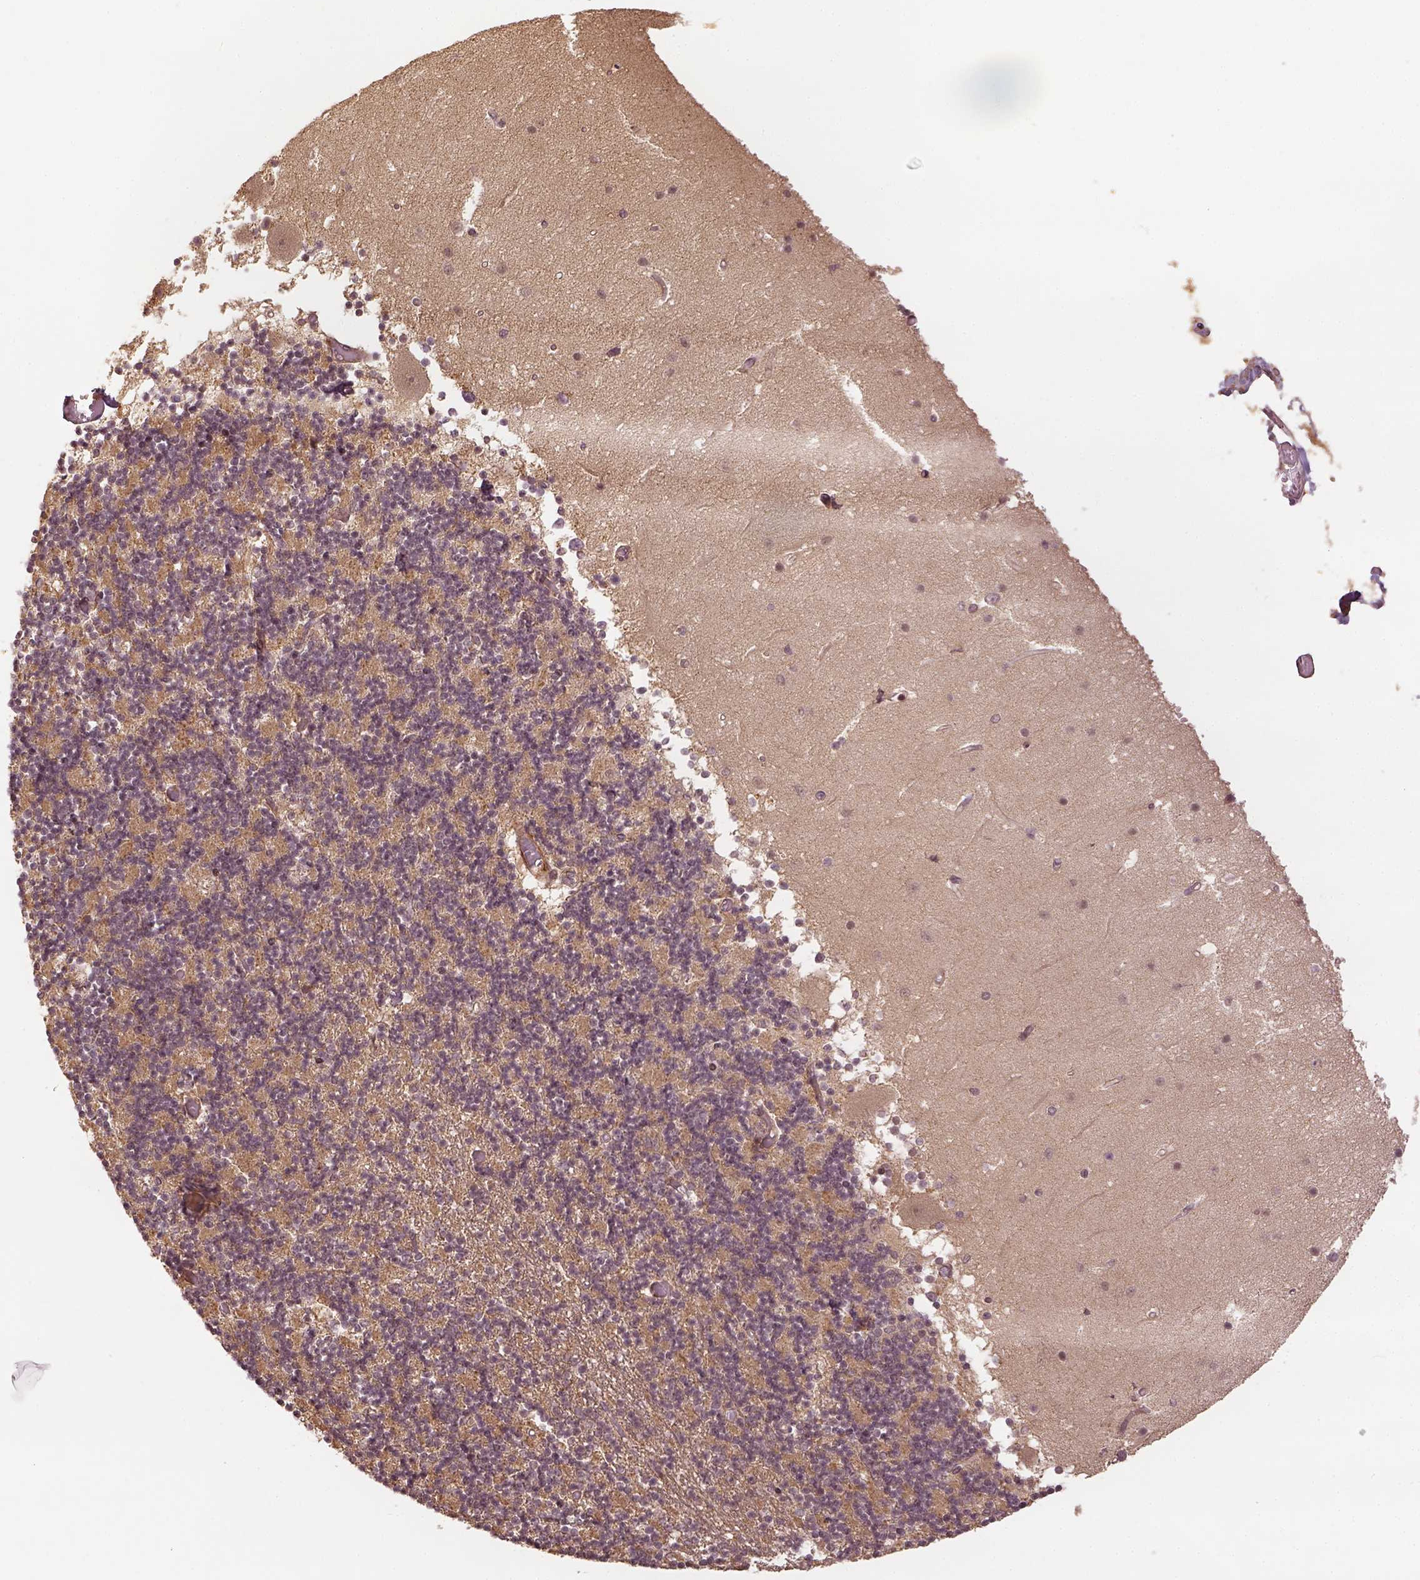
{"staining": {"intensity": "weak", "quantity": "25%-75%", "location": "cytoplasmic/membranous"}, "tissue": "cerebellum", "cell_type": "Cells in granular layer", "image_type": "normal", "snomed": [{"axis": "morphology", "description": "Normal tissue, NOS"}, {"axis": "topography", "description": "Cerebellum"}], "caption": "Approximately 25%-75% of cells in granular layer in normal cerebellum exhibit weak cytoplasmic/membranous protein positivity as visualized by brown immunohistochemical staining.", "gene": "VEGFA", "patient": {"sex": "female", "age": 28}}